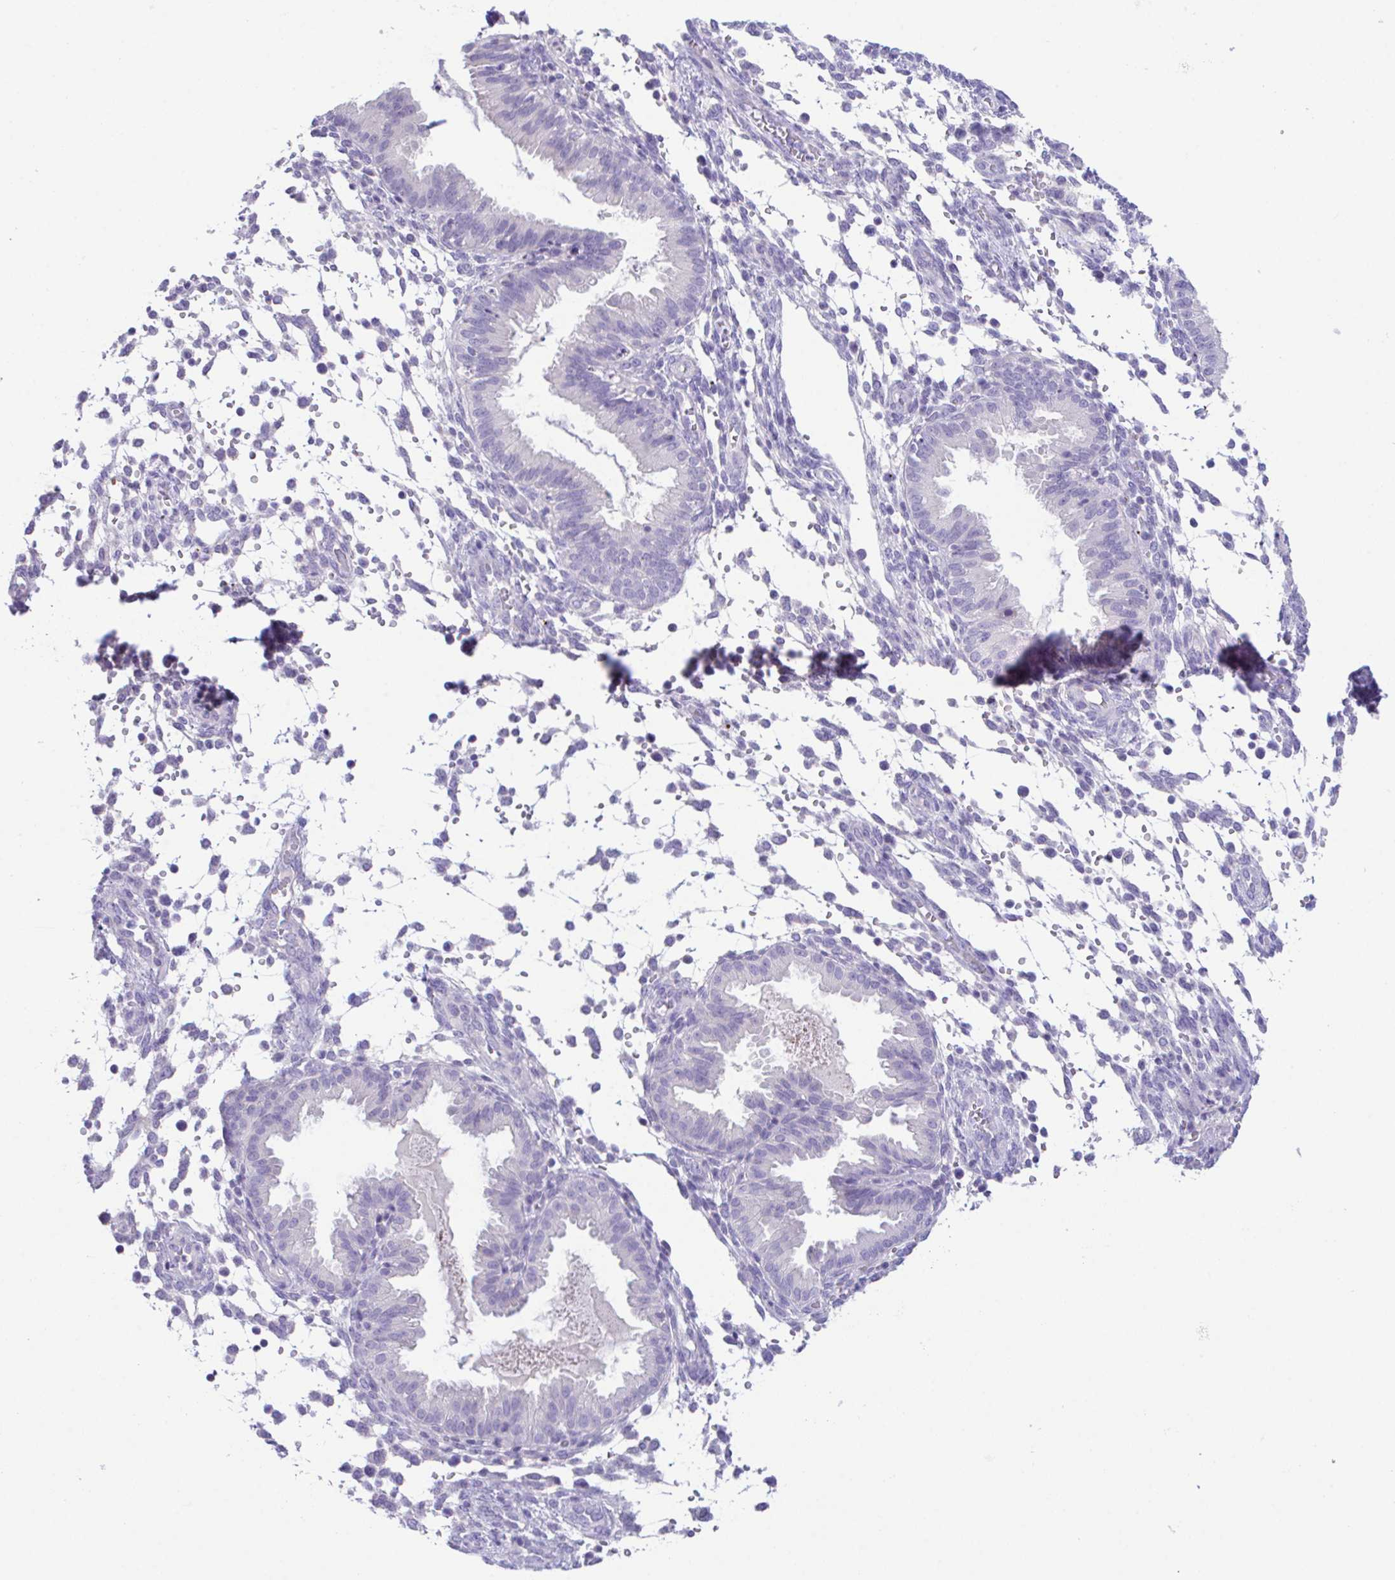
{"staining": {"intensity": "negative", "quantity": "none", "location": "none"}, "tissue": "endometrium", "cell_type": "Cells in endometrial stroma", "image_type": "normal", "snomed": [{"axis": "morphology", "description": "Normal tissue, NOS"}, {"axis": "topography", "description": "Endometrium"}], "caption": "The image reveals no significant staining in cells in endometrial stroma of endometrium.", "gene": "HACD4", "patient": {"sex": "female", "age": 33}}